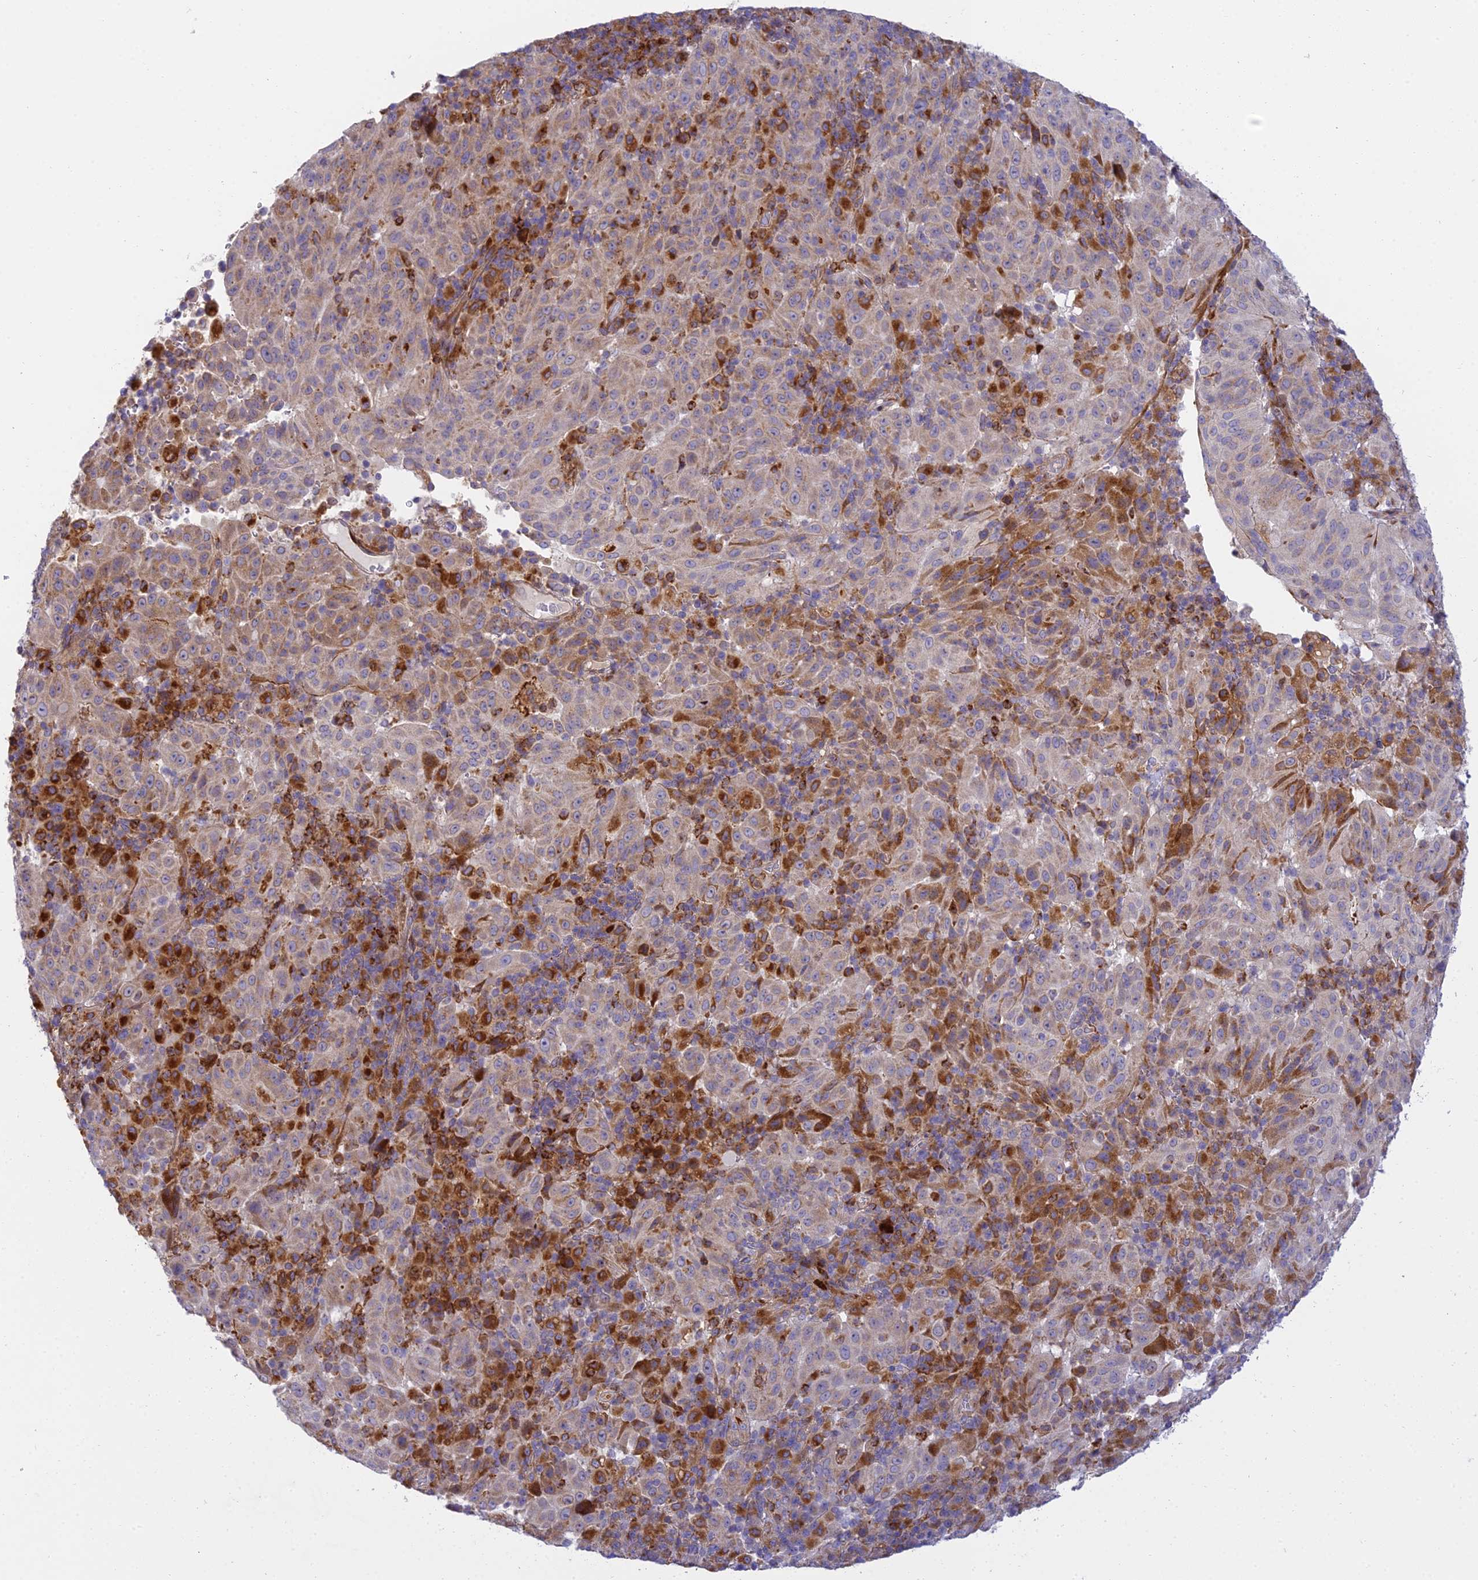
{"staining": {"intensity": "weak", "quantity": "<25%", "location": "cytoplasmic/membranous"}, "tissue": "pancreatic cancer", "cell_type": "Tumor cells", "image_type": "cancer", "snomed": [{"axis": "morphology", "description": "Adenocarcinoma, NOS"}, {"axis": "topography", "description": "Pancreas"}], "caption": "Immunohistochemistry (IHC) image of pancreatic cancer stained for a protein (brown), which shows no positivity in tumor cells. (DAB immunohistochemistry with hematoxylin counter stain).", "gene": "CLCN7", "patient": {"sex": "male", "age": 63}}